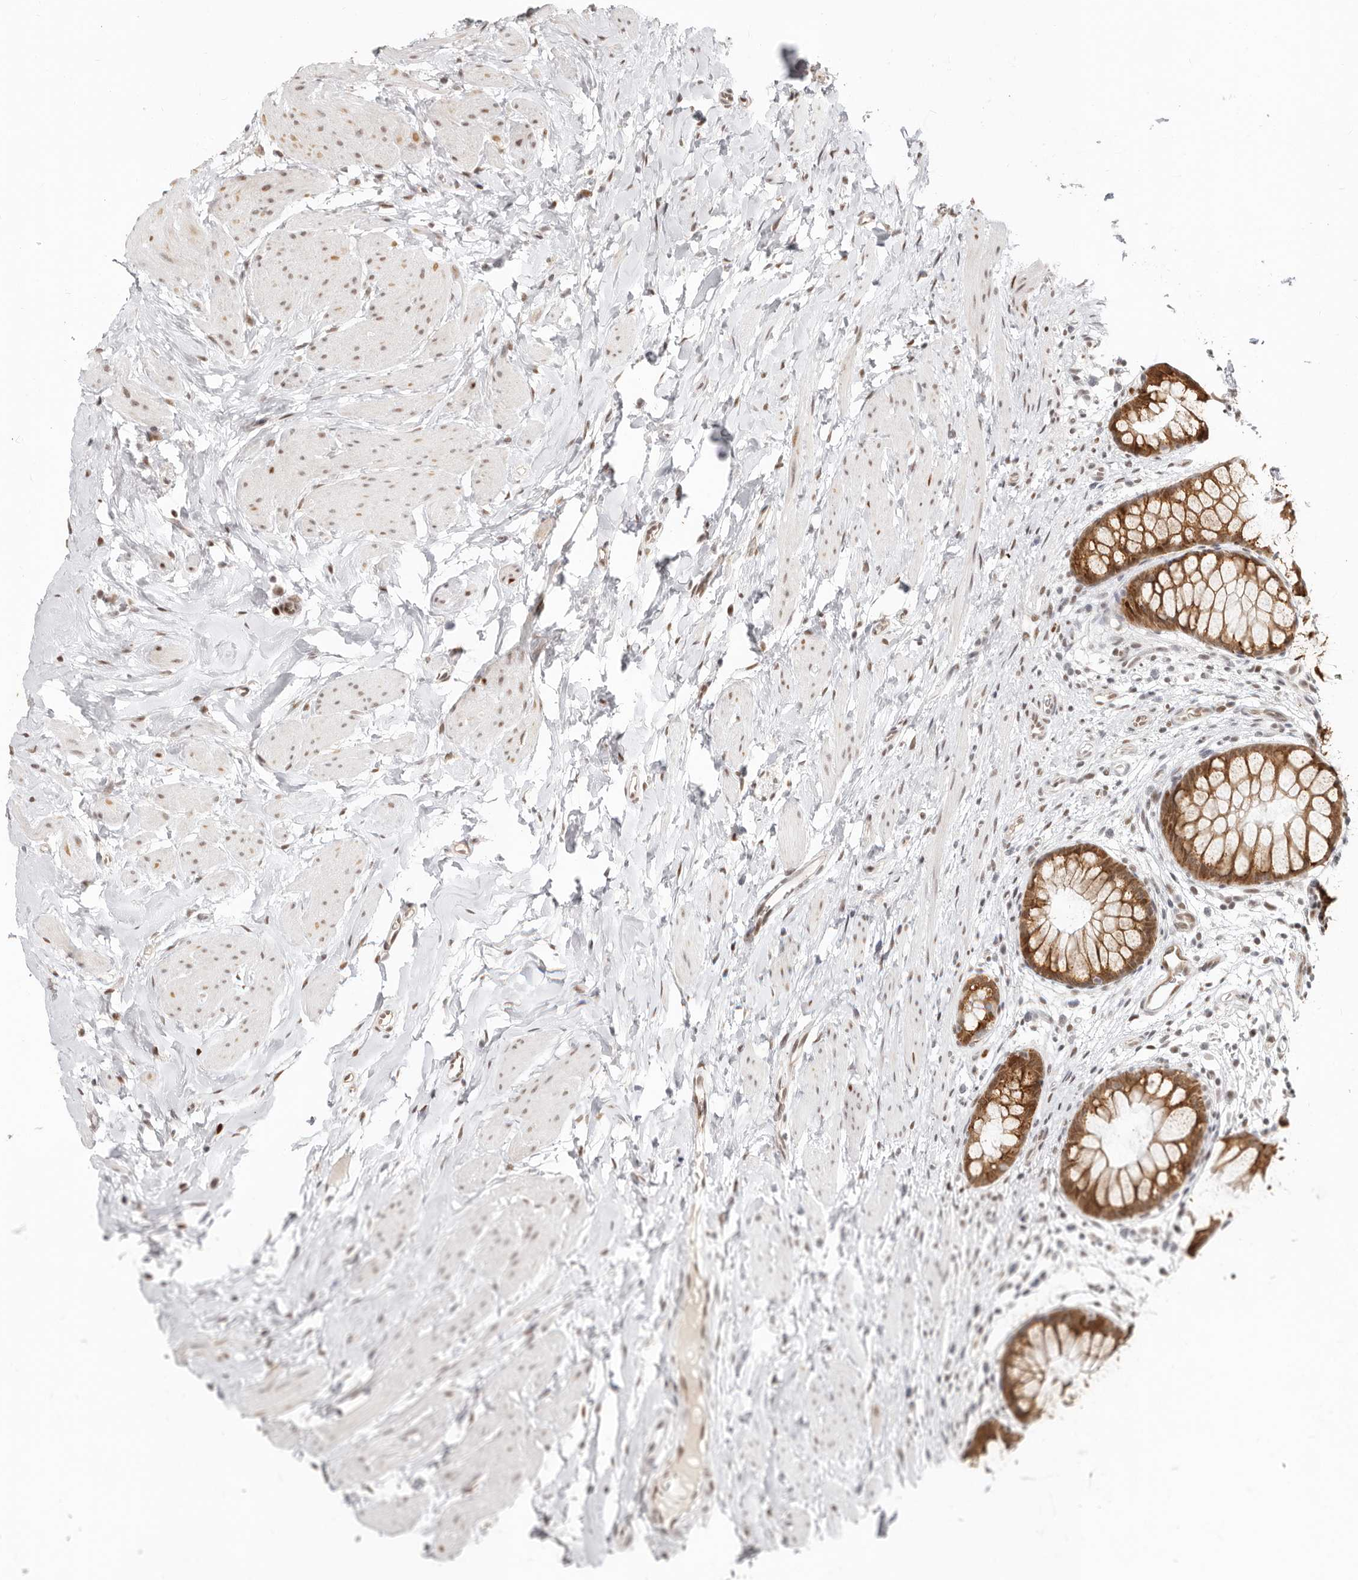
{"staining": {"intensity": "moderate", "quantity": ">75%", "location": "nuclear"}, "tissue": "colon", "cell_type": "Endothelial cells", "image_type": "normal", "snomed": [{"axis": "morphology", "description": "Normal tissue, NOS"}, {"axis": "topography", "description": "Colon"}], "caption": "Endothelial cells display medium levels of moderate nuclear staining in approximately >75% of cells in normal colon. Nuclei are stained in blue.", "gene": "RFC2", "patient": {"sex": "female", "age": 62}}